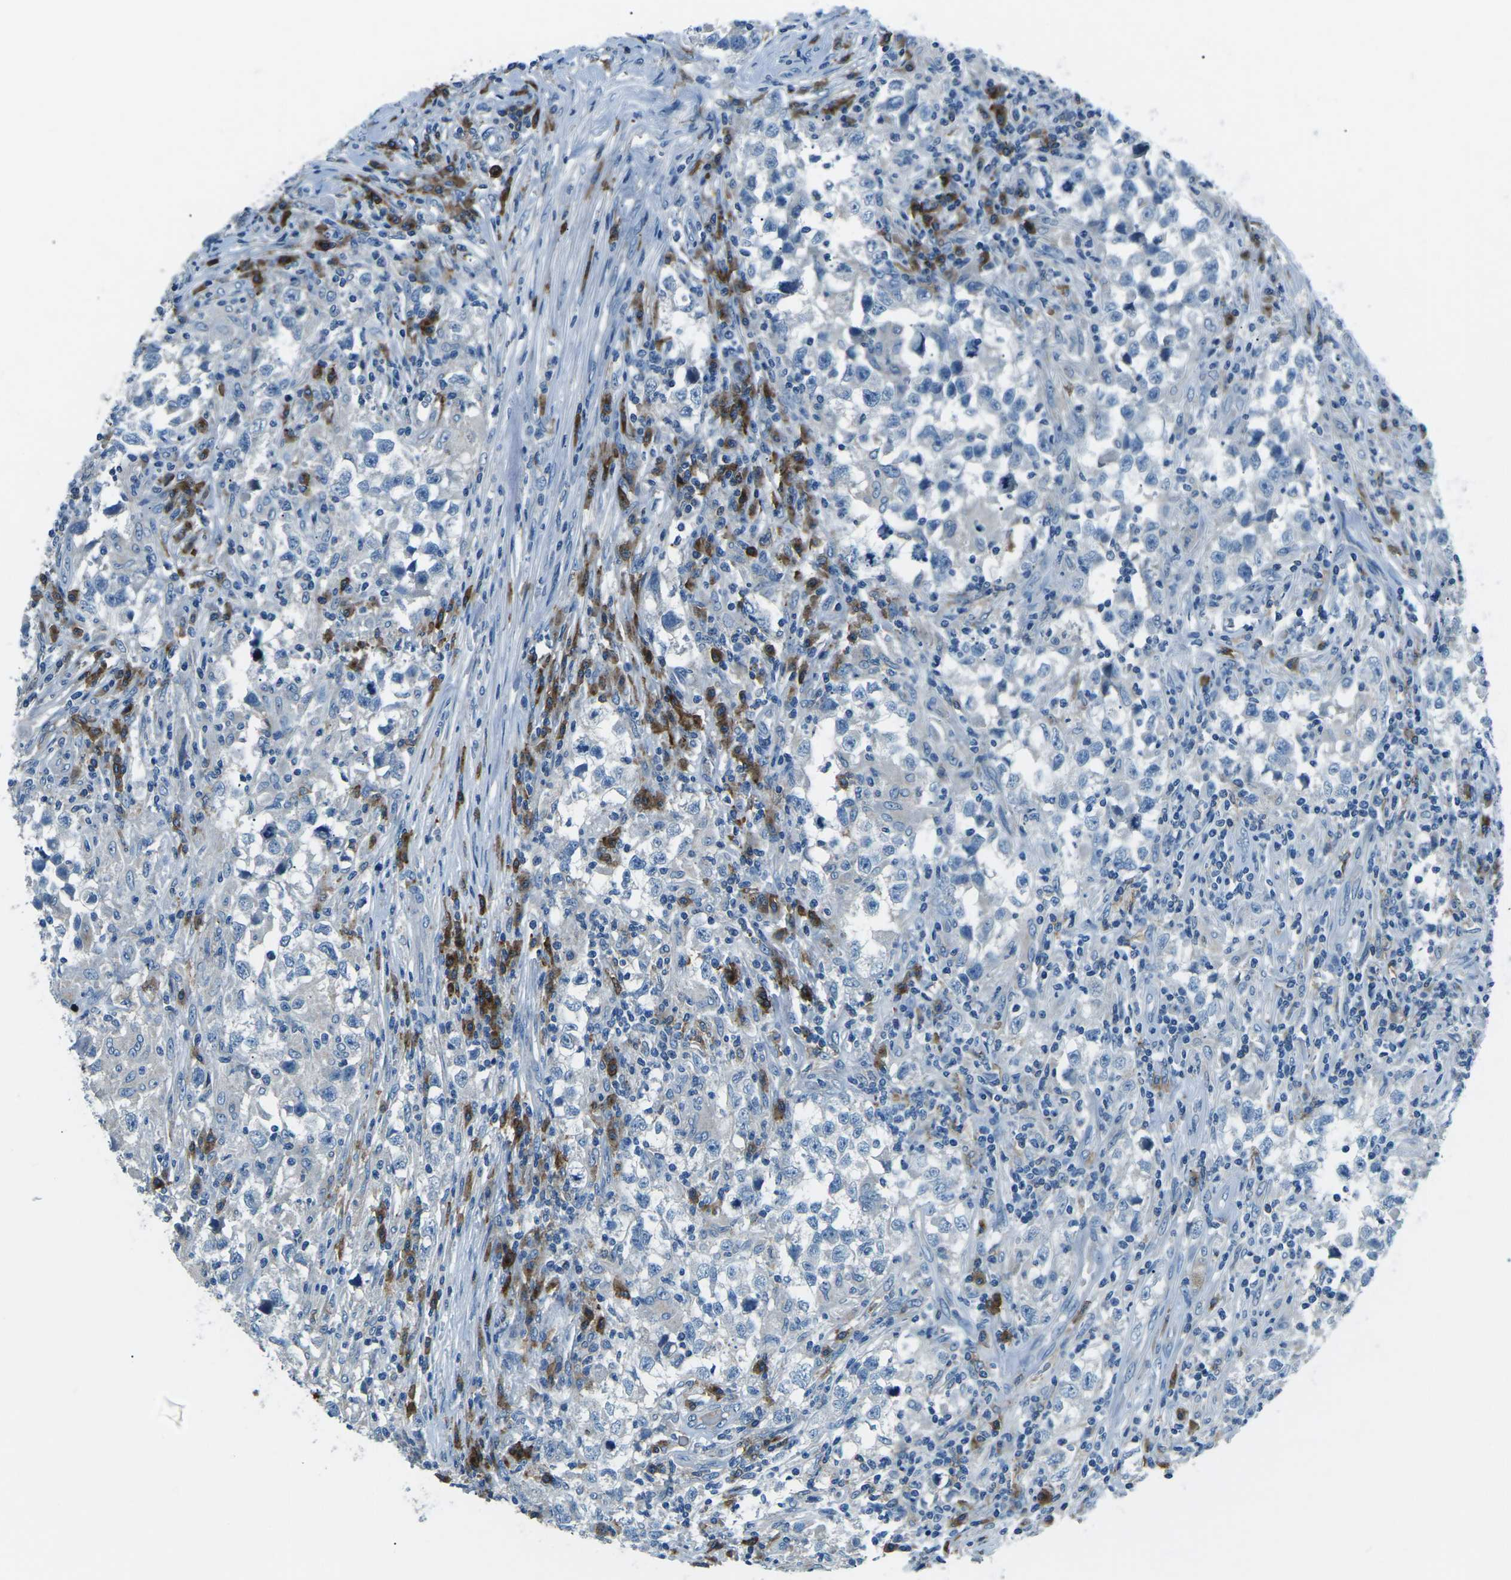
{"staining": {"intensity": "negative", "quantity": "none", "location": "none"}, "tissue": "testis cancer", "cell_type": "Tumor cells", "image_type": "cancer", "snomed": [{"axis": "morphology", "description": "Carcinoma, Embryonal, NOS"}, {"axis": "topography", "description": "Testis"}], "caption": "The immunohistochemistry image has no significant positivity in tumor cells of testis cancer tissue.", "gene": "CD1D", "patient": {"sex": "male", "age": 21}}